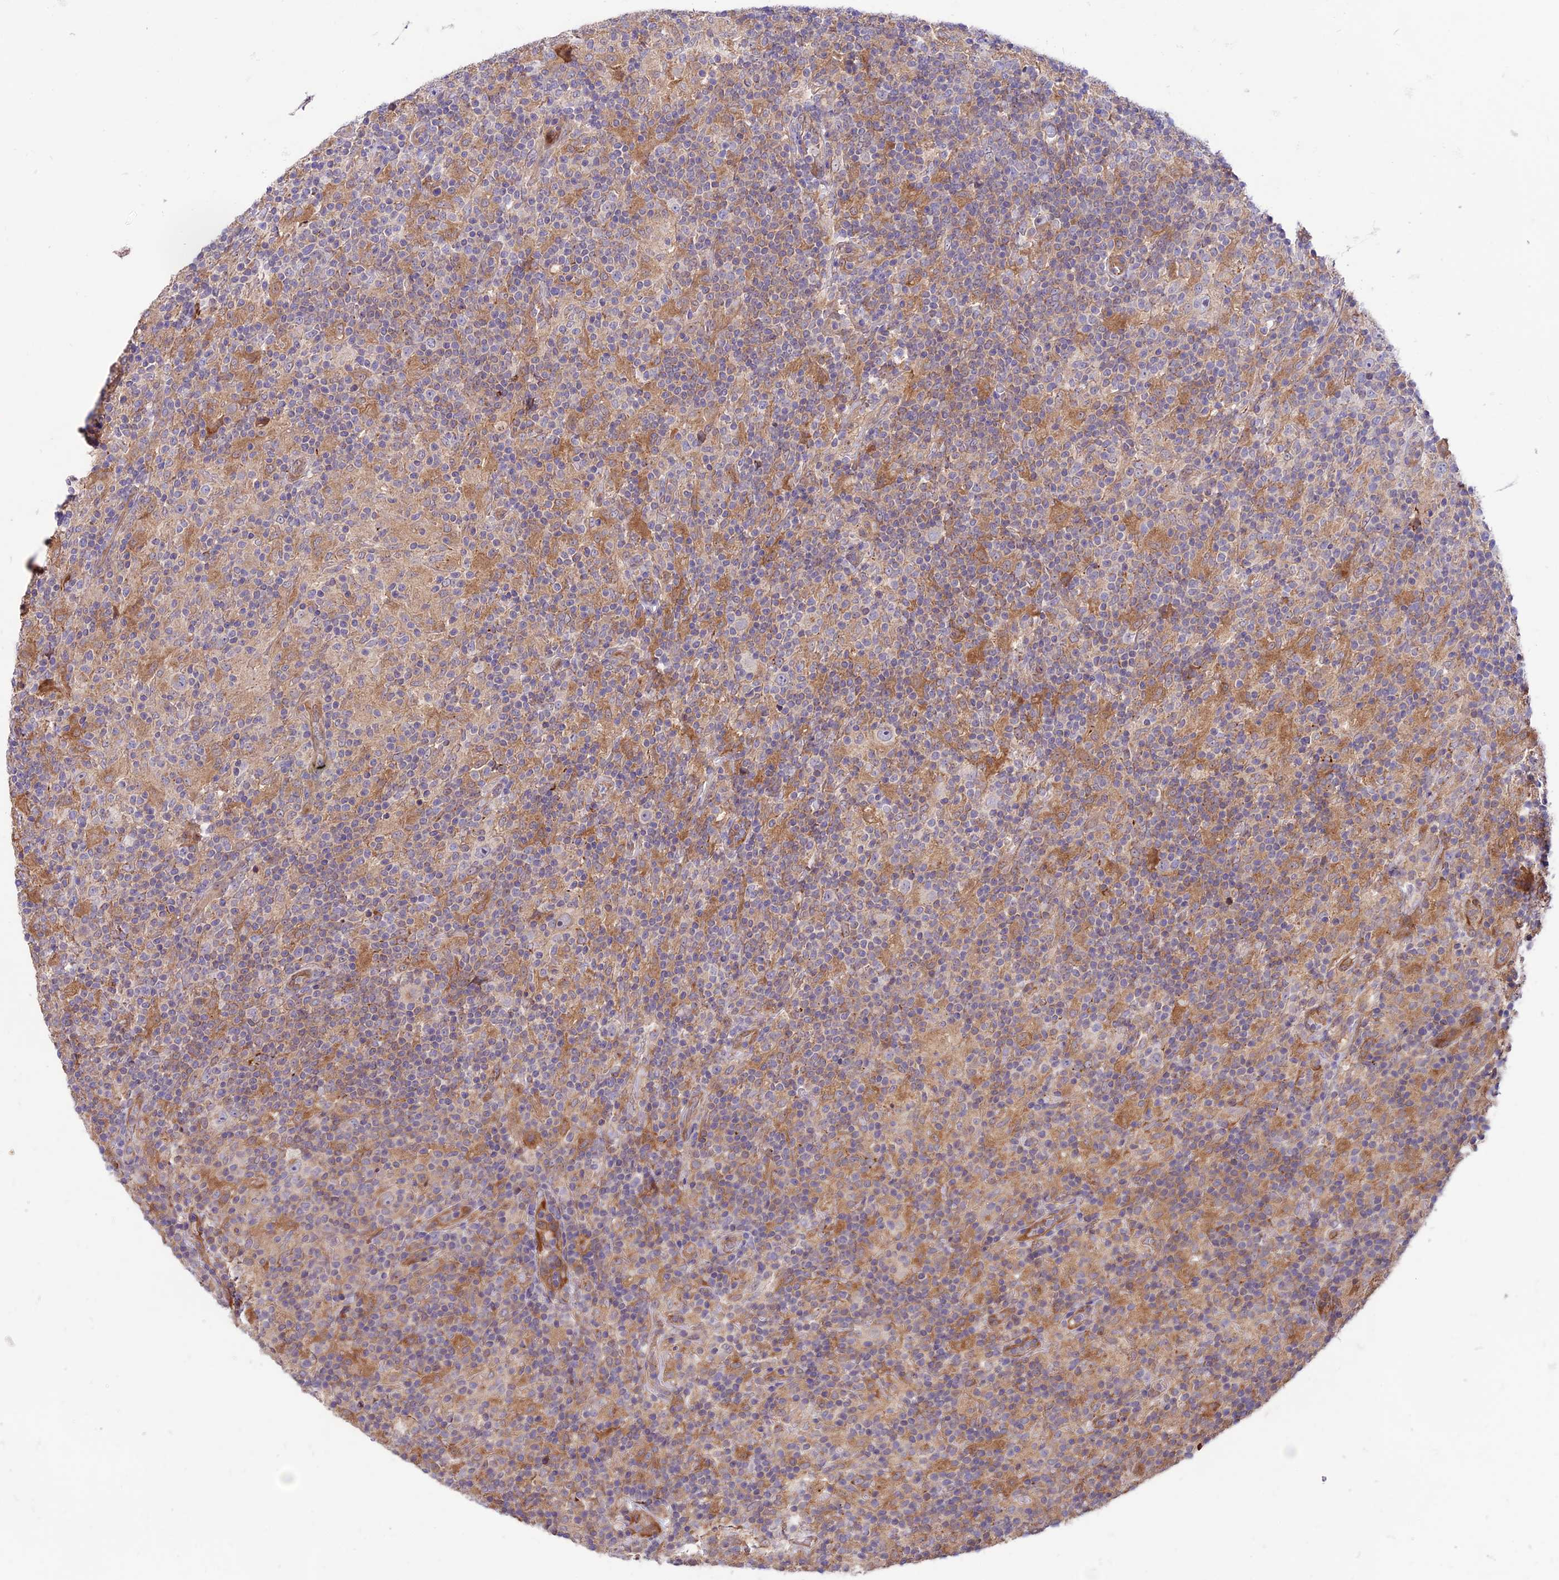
{"staining": {"intensity": "negative", "quantity": "none", "location": "none"}, "tissue": "lymphoma", "cell_type": "Tumor cells", "image_type": "cancer", "snomed": [{"axis": "morphology", "description": "Hodgkin's disease, NOS"}, {"axis": "topography", "description": "Lymph node"}], "caption": "DAB (3,3'-diaminobenzidine) immunohistochemical staining of human Hodgkin's disease demonstrates no significant positivity in tumor cells.", "gene": "COG8", "patient": {"sex": "male", "age": 70}}